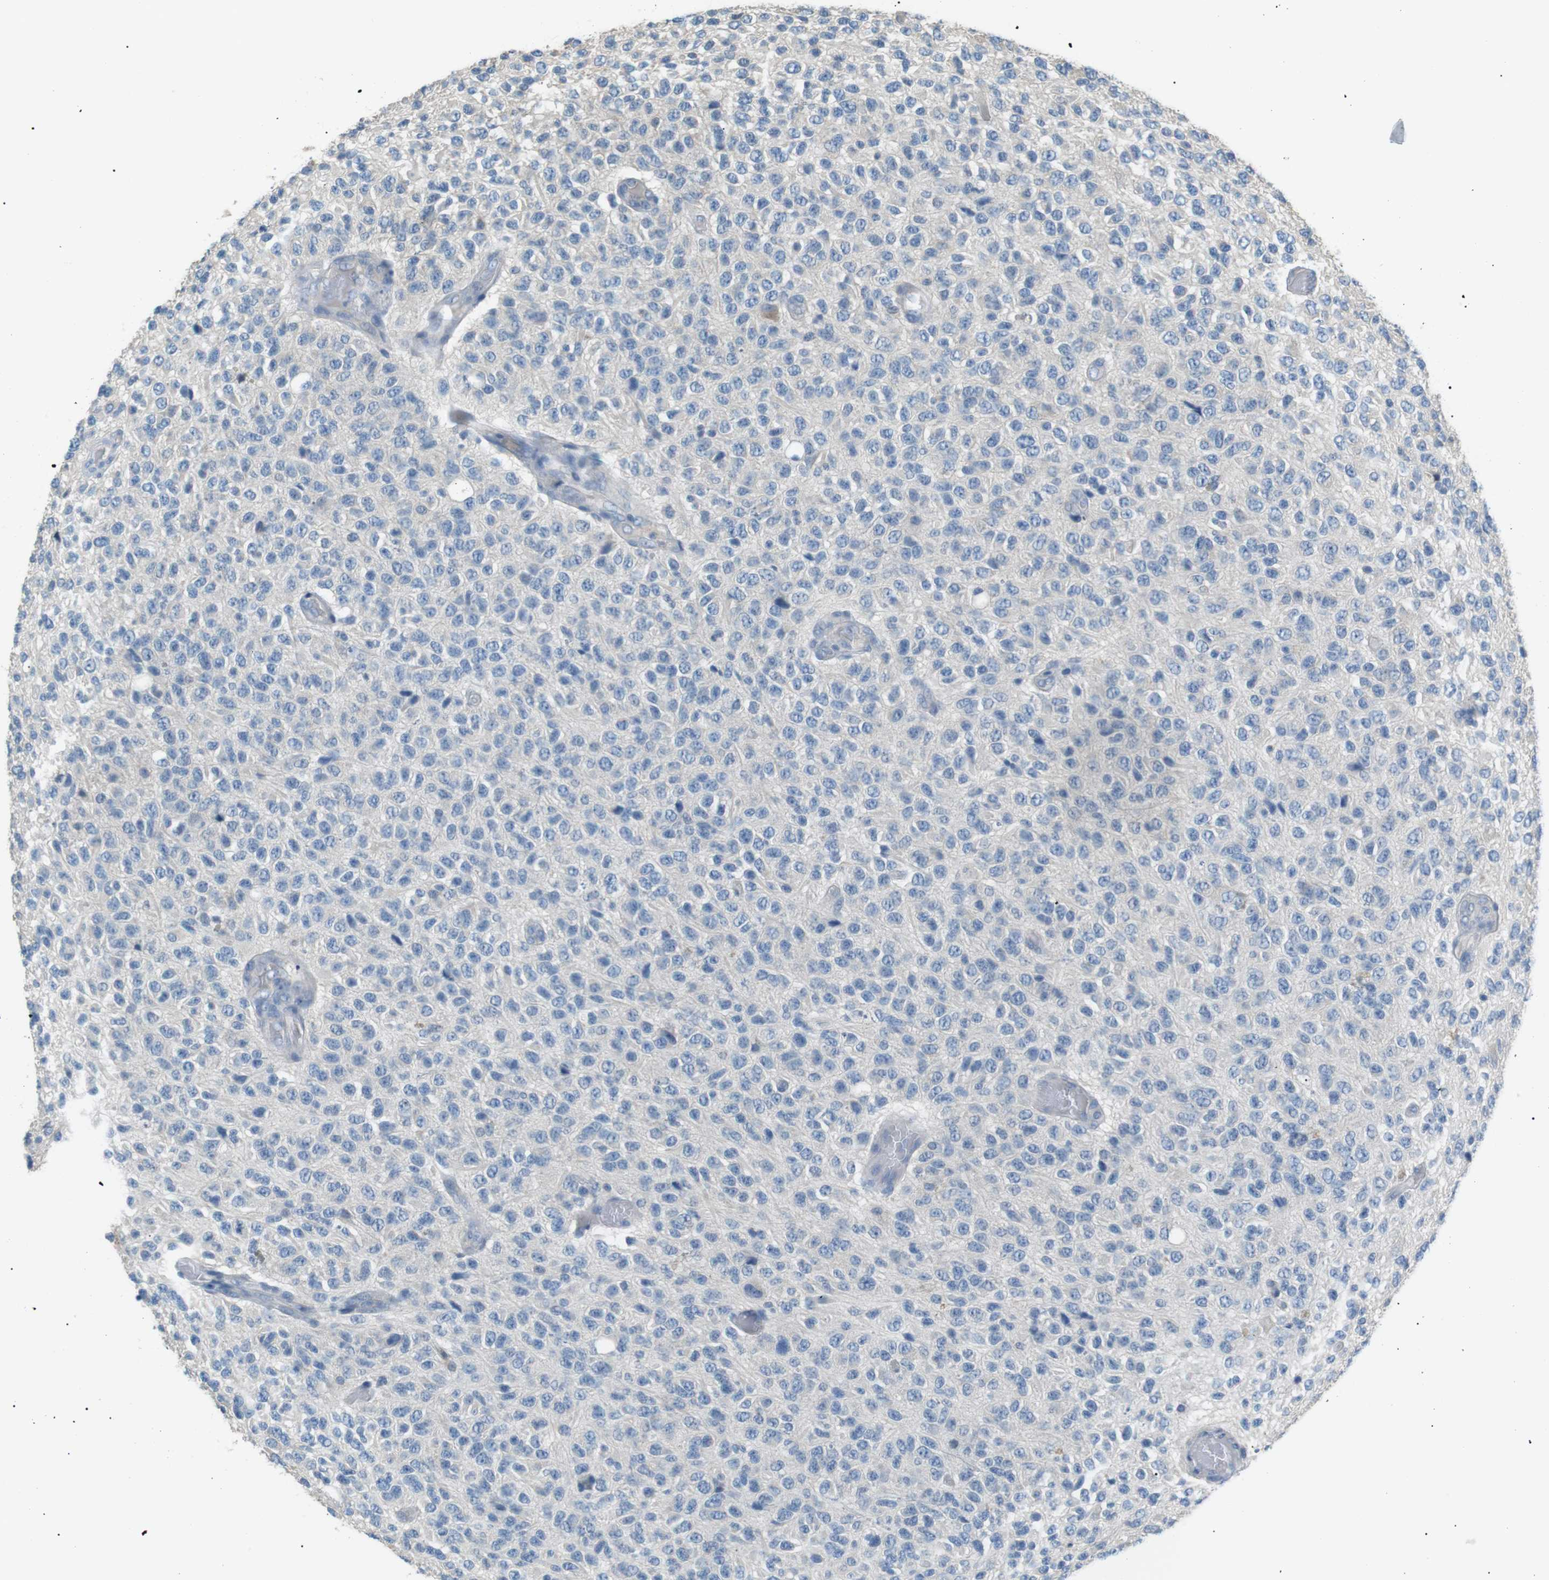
{"staining": {"intensity": "negative", "quantity": "none", "location": "none"}, "tissue": "glioma", "cell_type": "Tumor cells", "image_type": "cancer", "snomed": [{"axis": "morphology", "description": "Glioma, malignant, High grade"}, {"axis": "topography", "description": "pancreas cauda"}], "caption": "An IHC image of malignant glioma (high-grade) is shown. There is no staining in tumor cells of malignant glioma (high-grade). (Brightfield microscopy of DAB (3,3'-diaminobenzidine) immunohistochemistry (IHC) at high magnification).", "gene": "CDH26", "patient": {"sex": "male", "age": 60}}